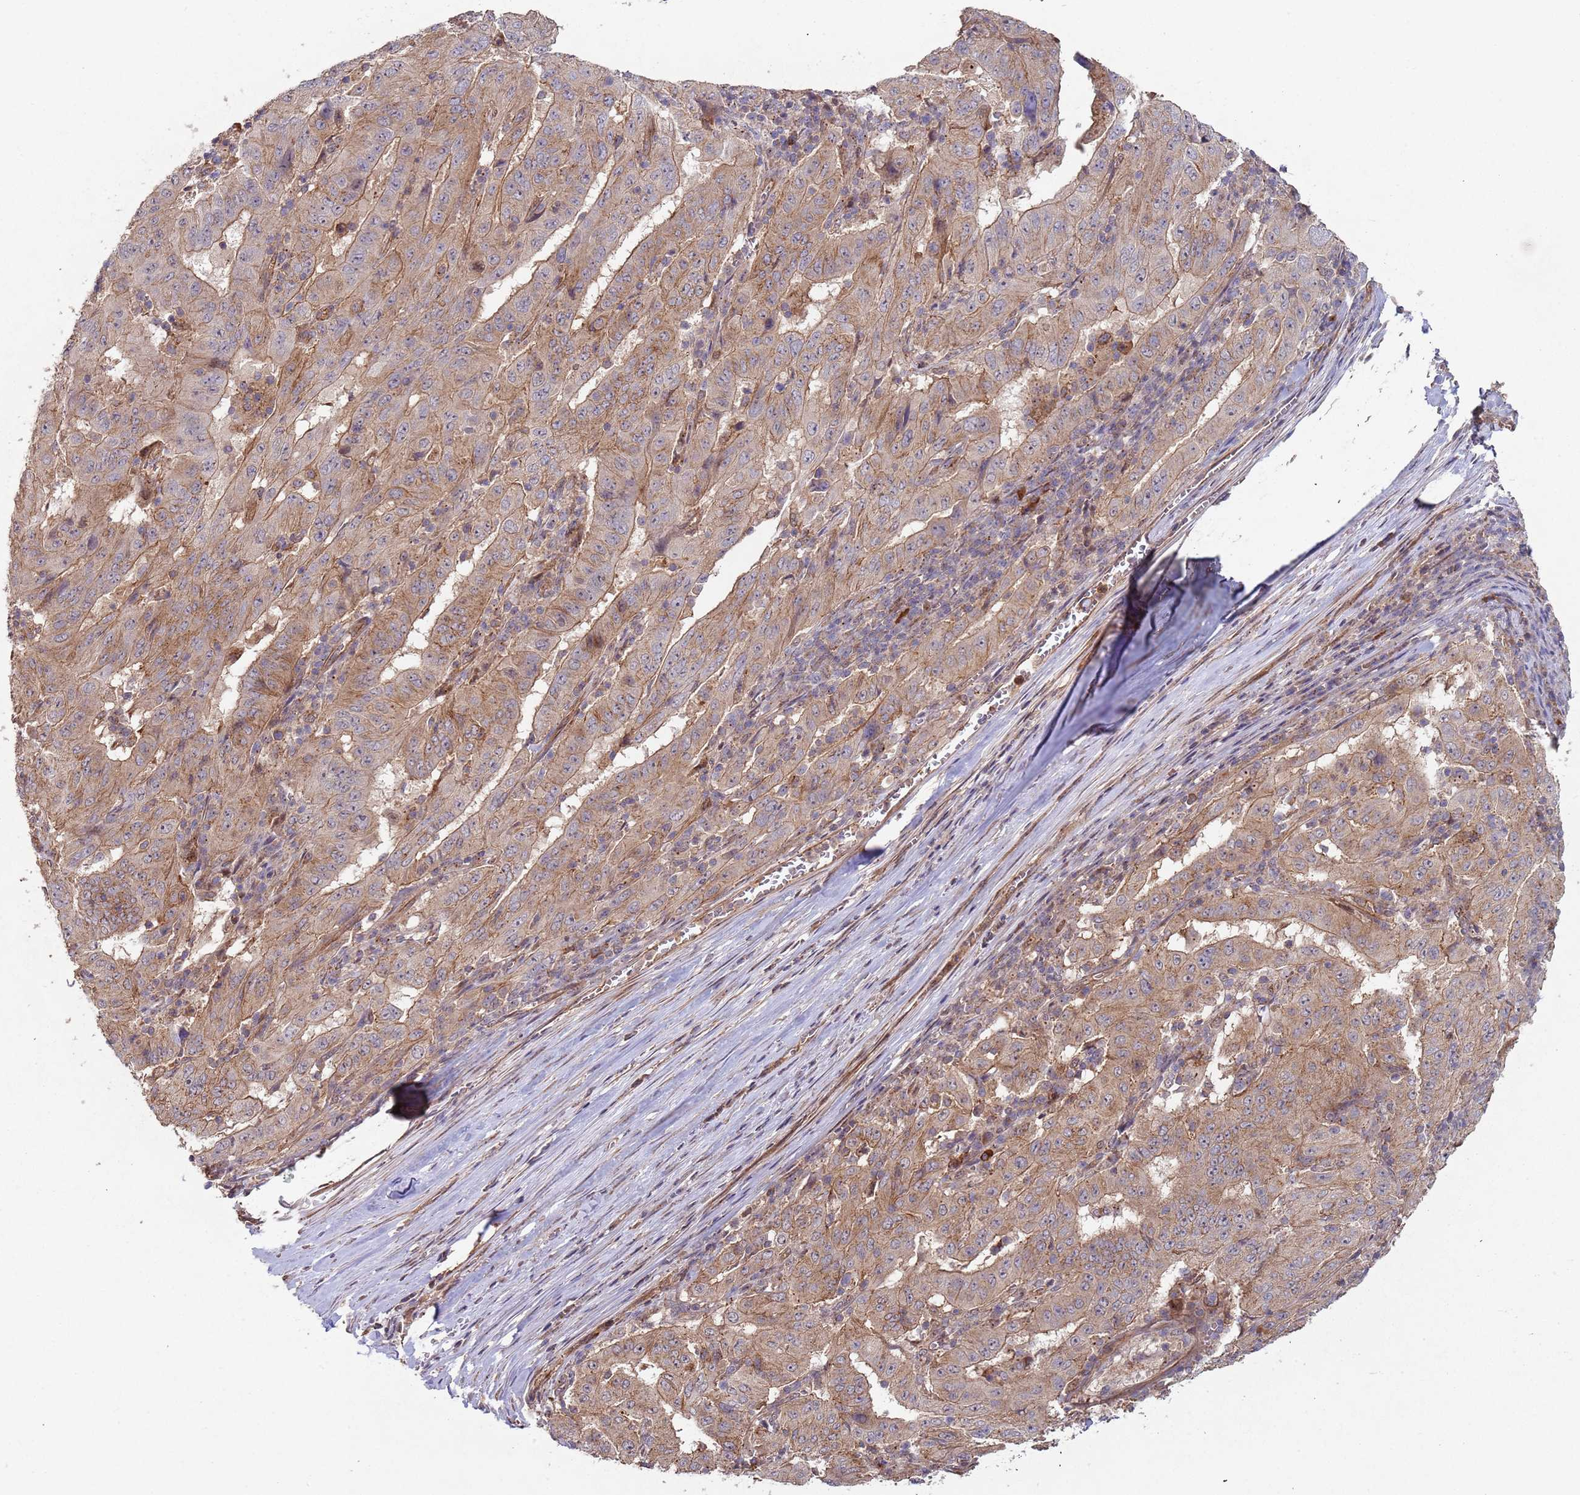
{"staining": {"intensity": "moderate", "quantity": ">75%", "location": "cytoplasmic/membranous"}, "tissue": "pancreatic cancer", "cell_type": "Tumor cells", "image_type": "cancer", "snomed": [{"axis": "morphology", "description": "Adenocarcinoma, NOS"}, {"axis": "topography", "description": "Pancreas"}], "caption": "This photomicrograph shows pancreatic cancer stained with immunohistochemistry (IHC) to label a protein in brown. The cytoplasmic/membranous of tumor cells show moderate positivity for the protein. Nuclei are counter-stained blue.", "gene": "KANSL1L", "patient": {"sex": "male", "age": 63}}